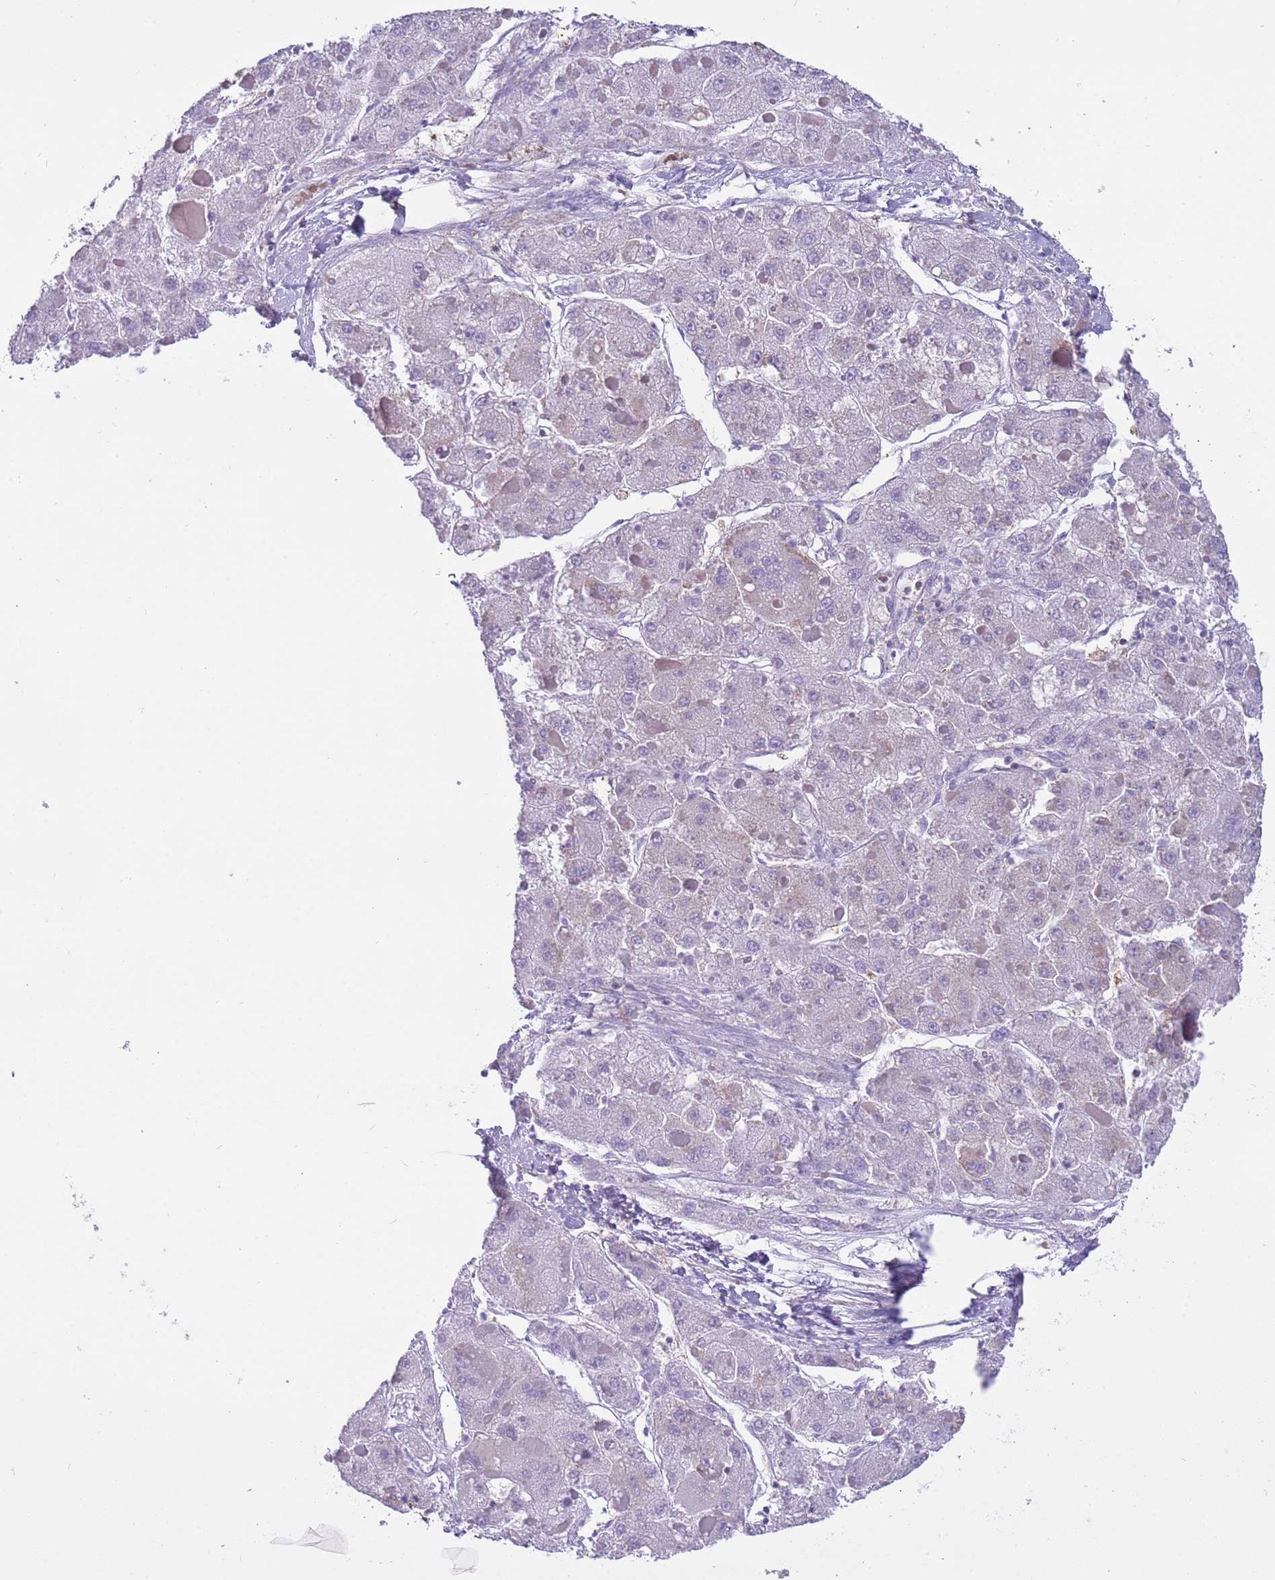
{"staining": {"intensity": "negative", "quantity": "none", "location": "none"}, "tissue": "liver cancer", "cell_type": "Tumor cells", "image_type": "cancer", "snomed": [{"axis": "morphology", "description": "Carcinoma, Hepatocellular, NOS"}, {"axis": "topography", "description": "Liver"}], "caption": "This photomicrograph is of liver hepatocellular carcinoma stained with immunohistochemistry (IHC) to label a protein in brown with the nuclei are counter-stained blue. There is no staining in tumor cells.", "gene": "STIP1", "patient": {"sex": "female", "age": 73}}